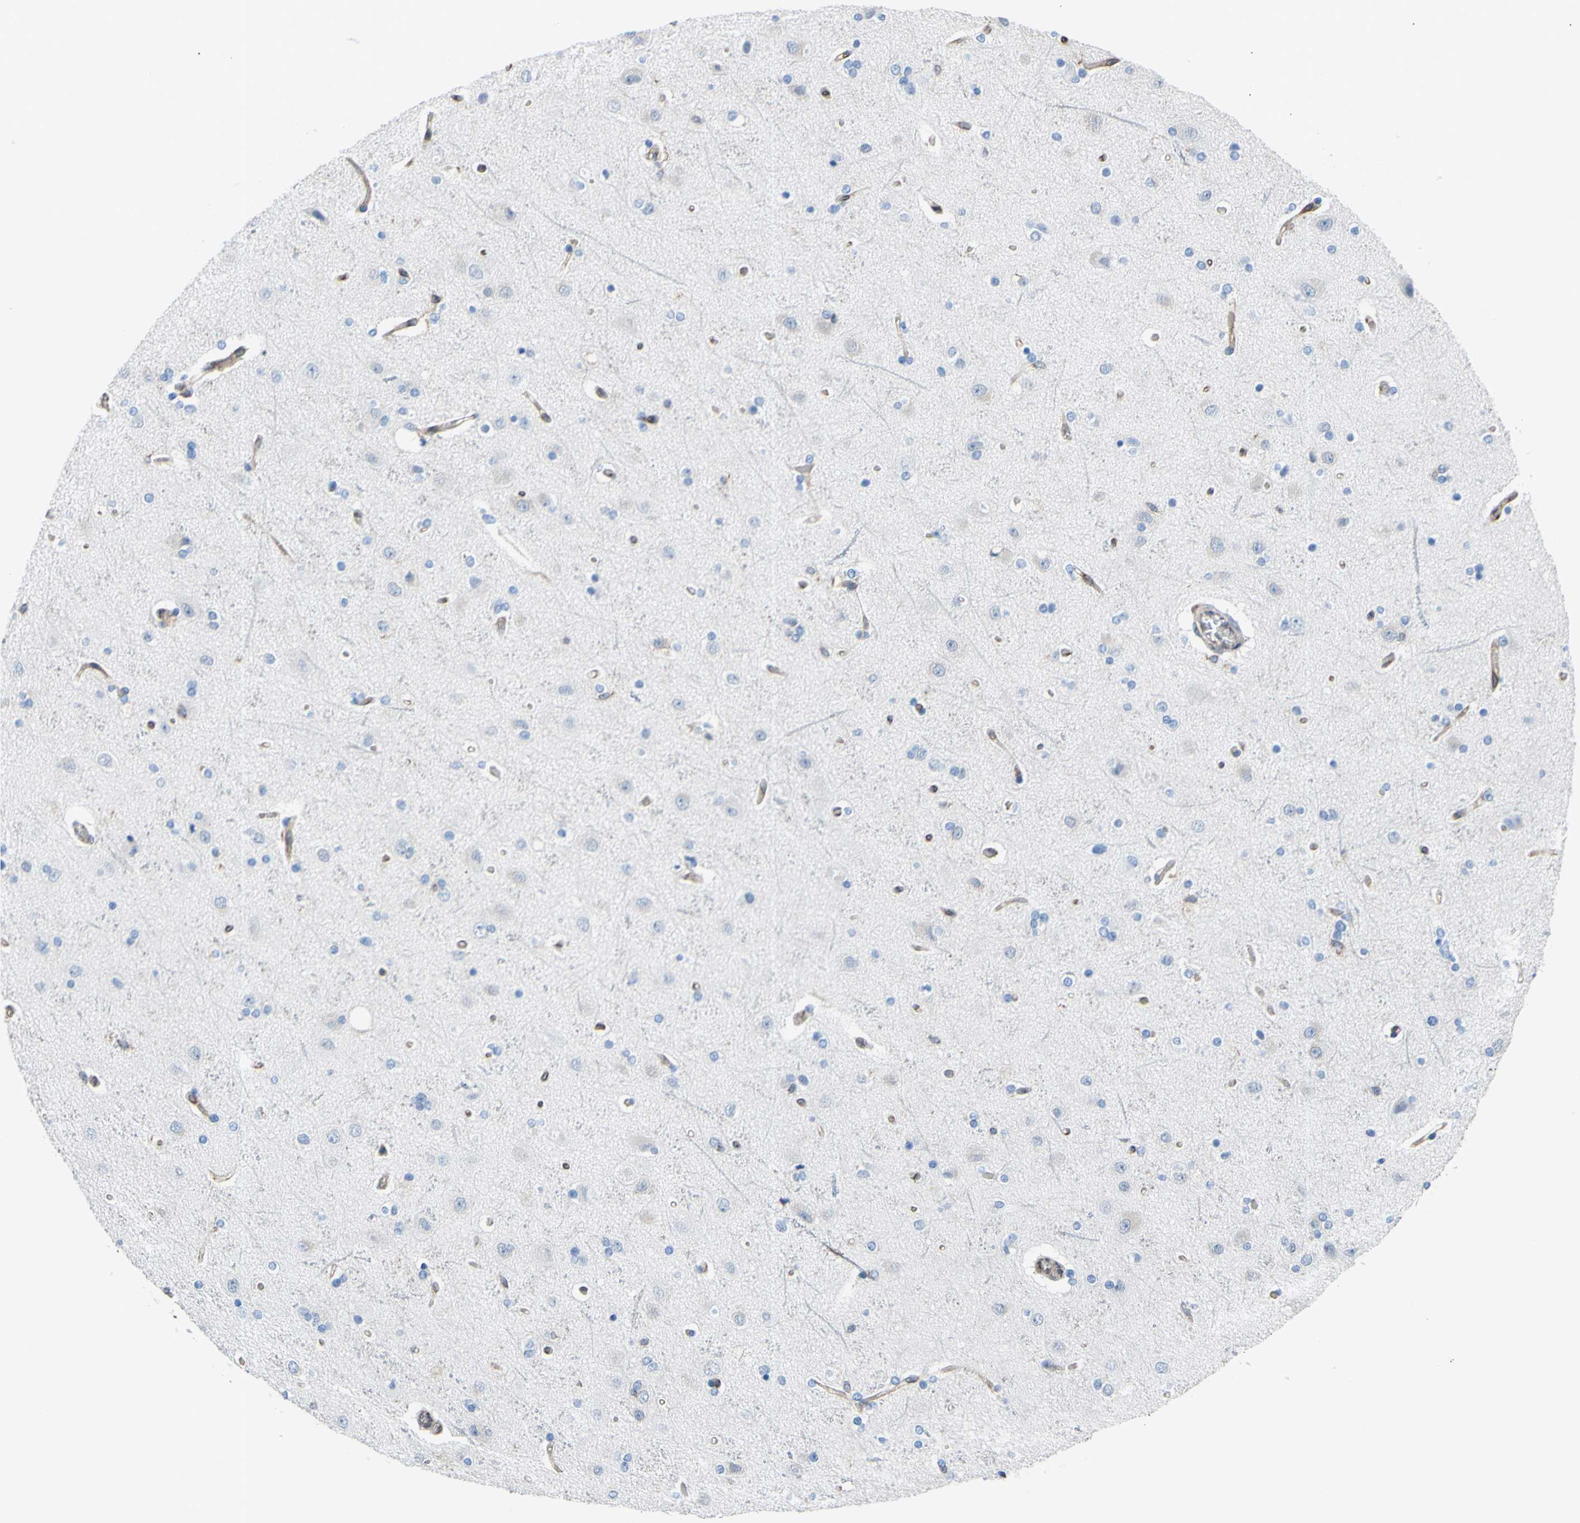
{"staining": {"intensity": "moderate", "quantity": "25%-75%", "location": "cytoplasmic/membranous"}, "tissue": "cerebral cortex", "cell_type": "Endothelial cells", "image_type": "normal", "snomed": [{"axis": "morphology", "description": "Normal tissue, NOS"}, {"axis": "topography", "description": "Cerebral cortex"}], "caption": "Immunohistochemistry (IHC) of benign human cerebral cortex shows medium levels of moderate cytoplasmic/membranous expression in about 25%-75% of endothelial cells.", "gene": "MGST2", "patient": {"sex": "female", "age": 54}}